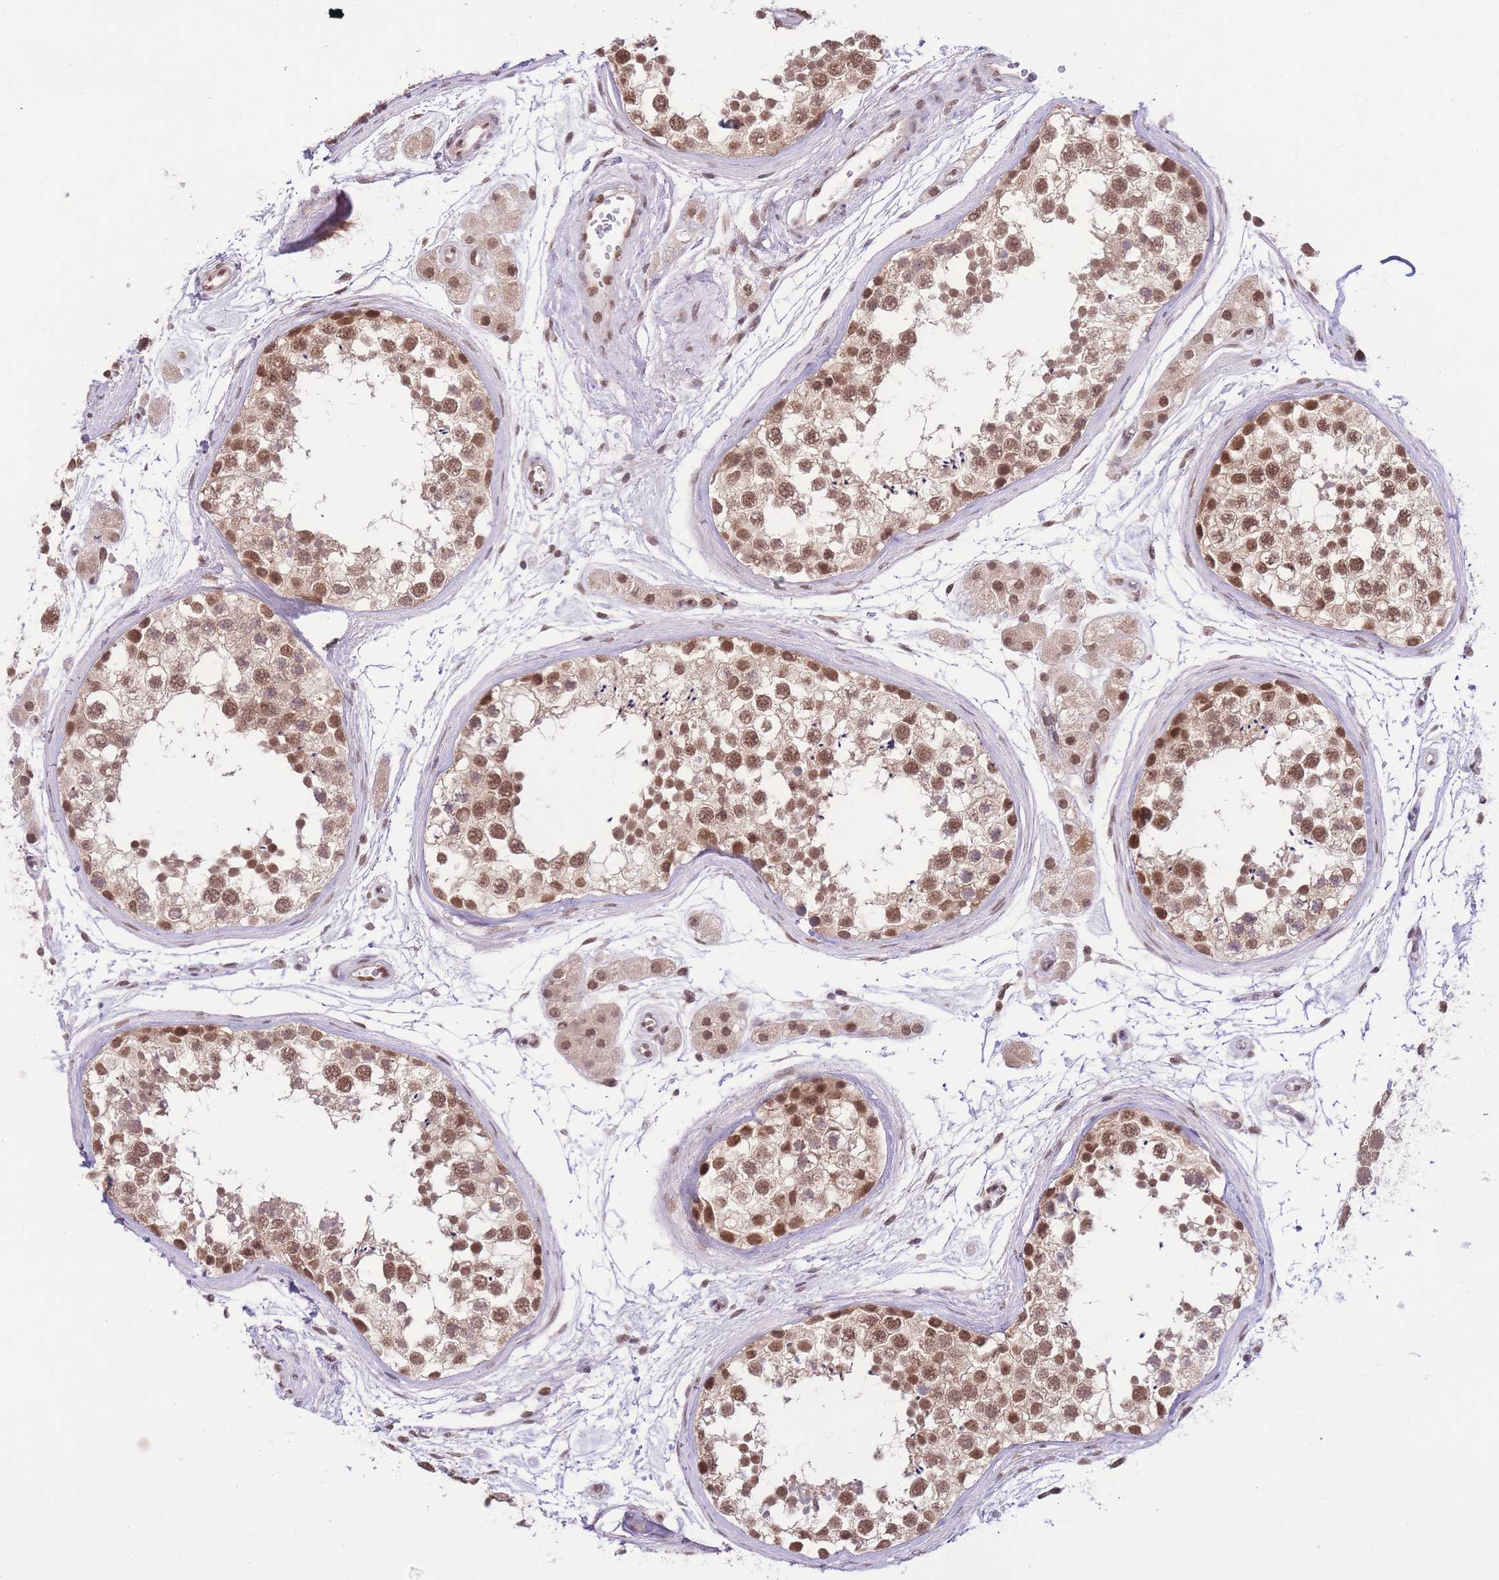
{"staining": {"intensity": "moderate", "quantity": ">75%", "location": "cytoplasmic/membranous,nuclear"}, "tissue": "testis", "cell_type": "Cells in seminiferous ducts", "image_type": "normal", "snomed": [{"axis": "morphology", "description": "Normal tissue, NOS"}, {"axis": "topography", "description": "Testis"}], "caption": "Immunohistochemical staining of benign testis reveals moderate cytoplasmic/membranous,nuclear protein expression in about >75% of cells in seminiferous ducts. Ihc stains the protein in brown and the nuclei are stained blue.", "gene": "TMED3", "patient": {"sex": "male", "age": 56}}